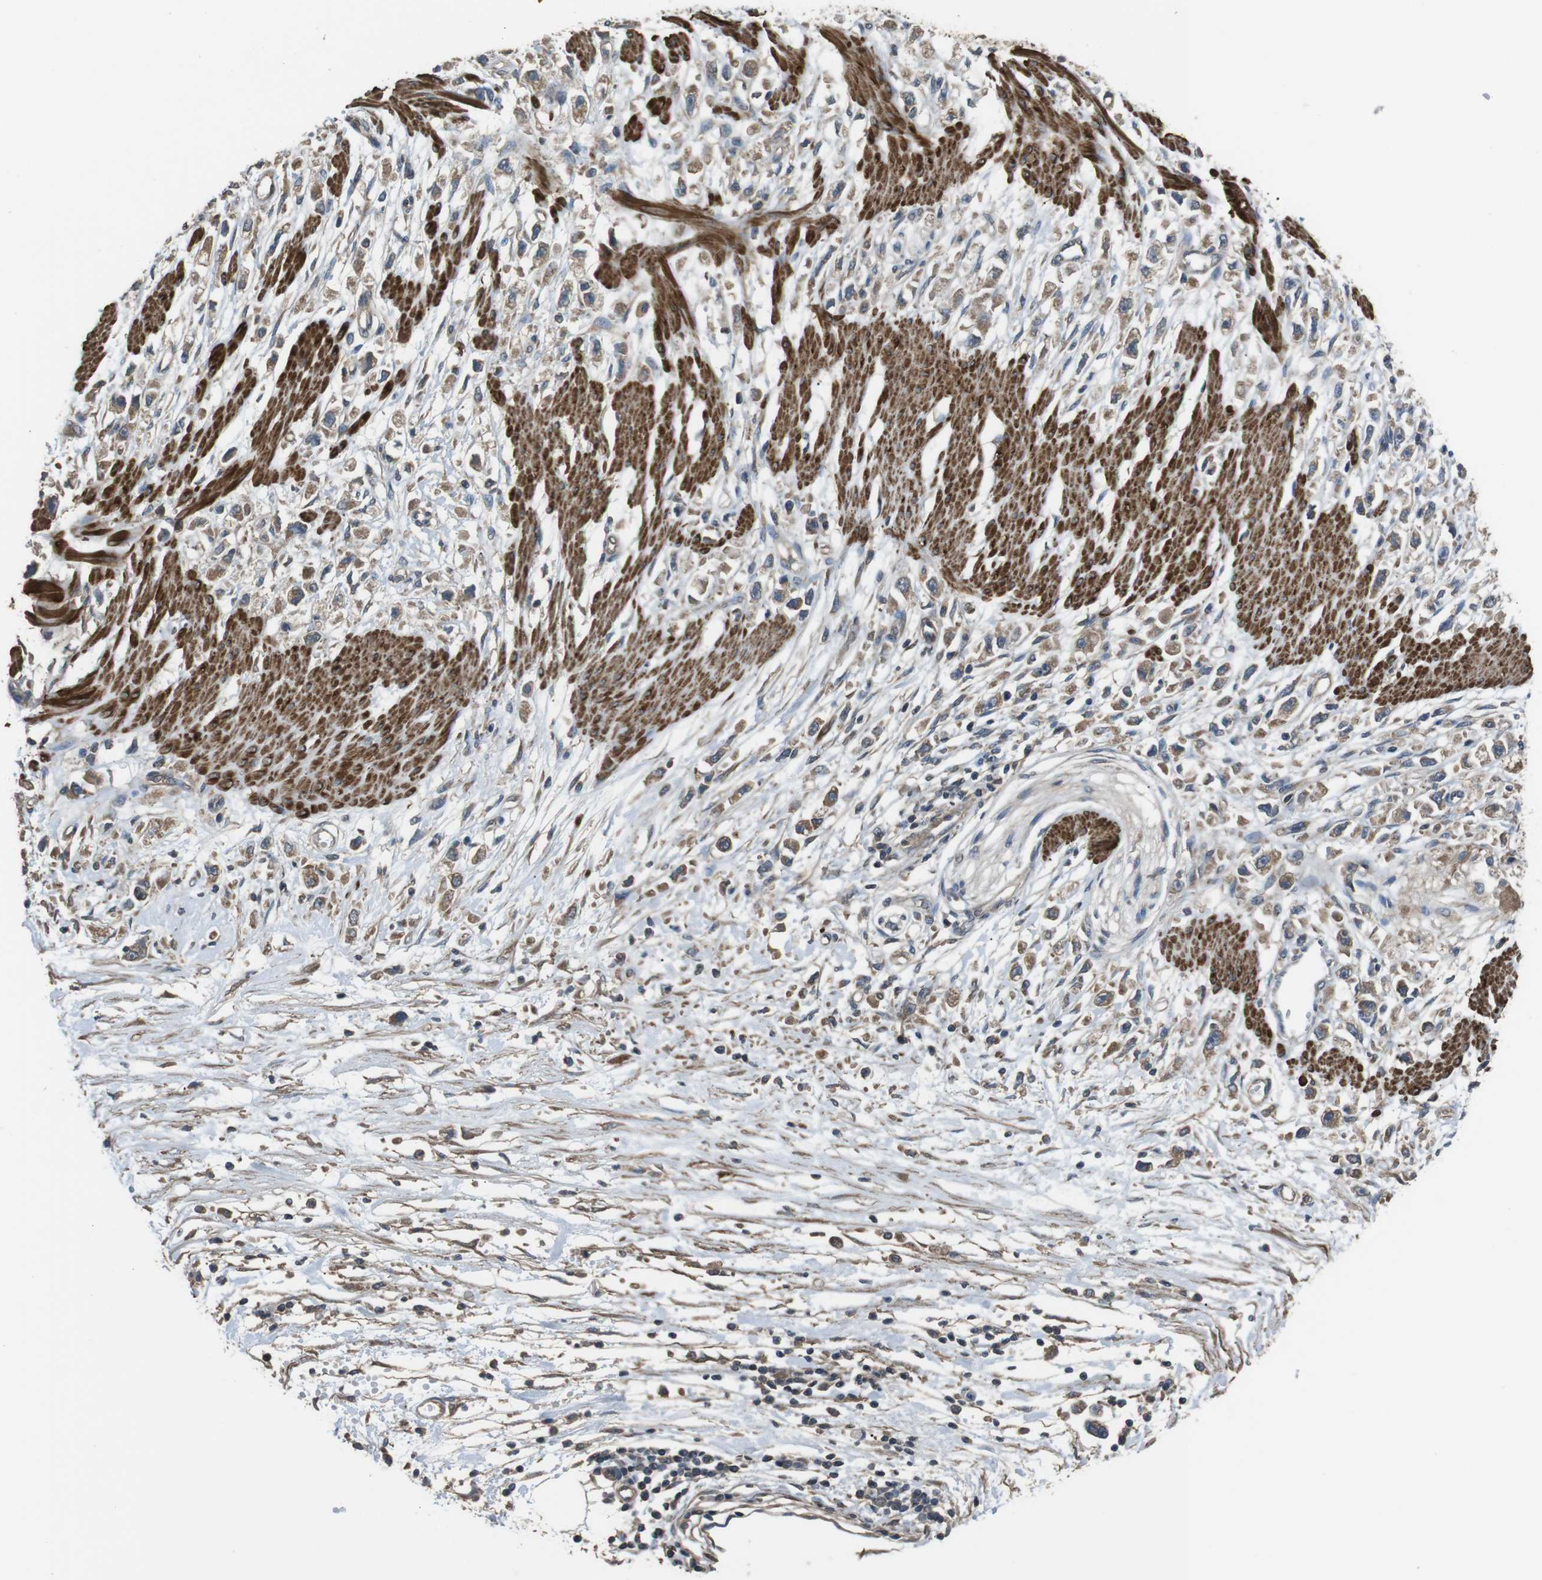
{"staining": {"intensity": "moderate", "quantity": ">75%", "location": "cytoplasmic/membranous"}, "tissue": "stomach cancer", "cell_type": "Tumor cells", "image_type": "cancer", "snomed": [{"axis": "morphology", "description": "Adenocarcinoma, NOS"}, {"axis": "topography", "description": "Stomach"}], "caption": "Stomach cancer tissue demonstrates moderate cytoplasmic/membranous positivity in approximately >75% of tumor cells, visualized by immunohistochemistry.", "gene": "FUT2", "patient": {"sex": "female", "age": 59}}